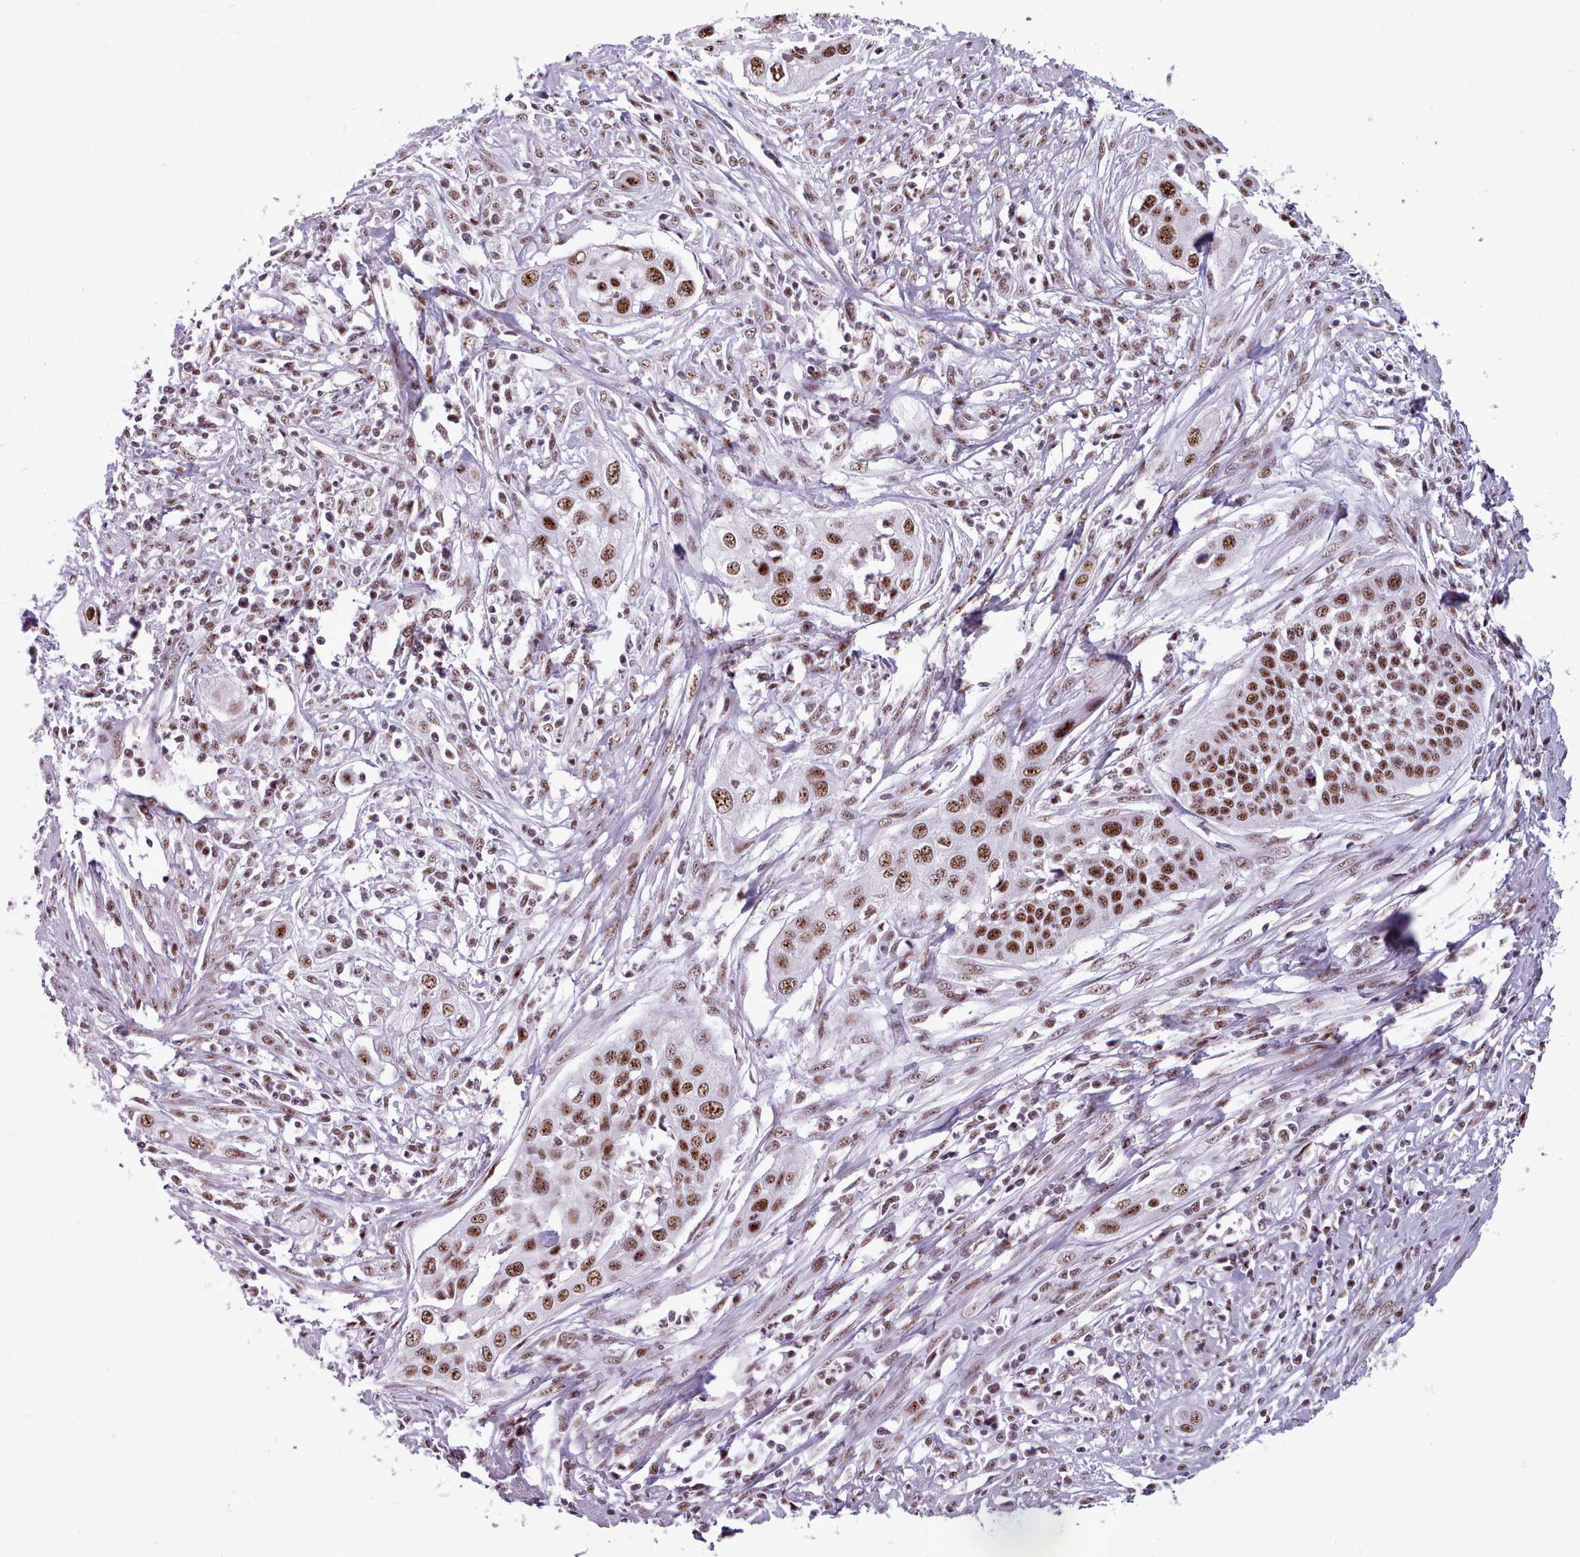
{"staining": {"intensity": "moderate", "quantity": ">75%", "location": "nuclear"}, "tissue": "cervical cancer", "cell_type": "Tumor cells", "image_type": "cancer", "snomed": [{"axis": "morphology", "description": "Squamous cell carcinoma, NOS"}, {"axis": "topography", "description": "Cervix"}], "caption": "Cervical cancer (squamous cell carcinoma) stained with a protein marker demonstrates moderate staining in tumor cells.", "gene": "SRRM1", "patient": {"sex": "female", "age": 34}}